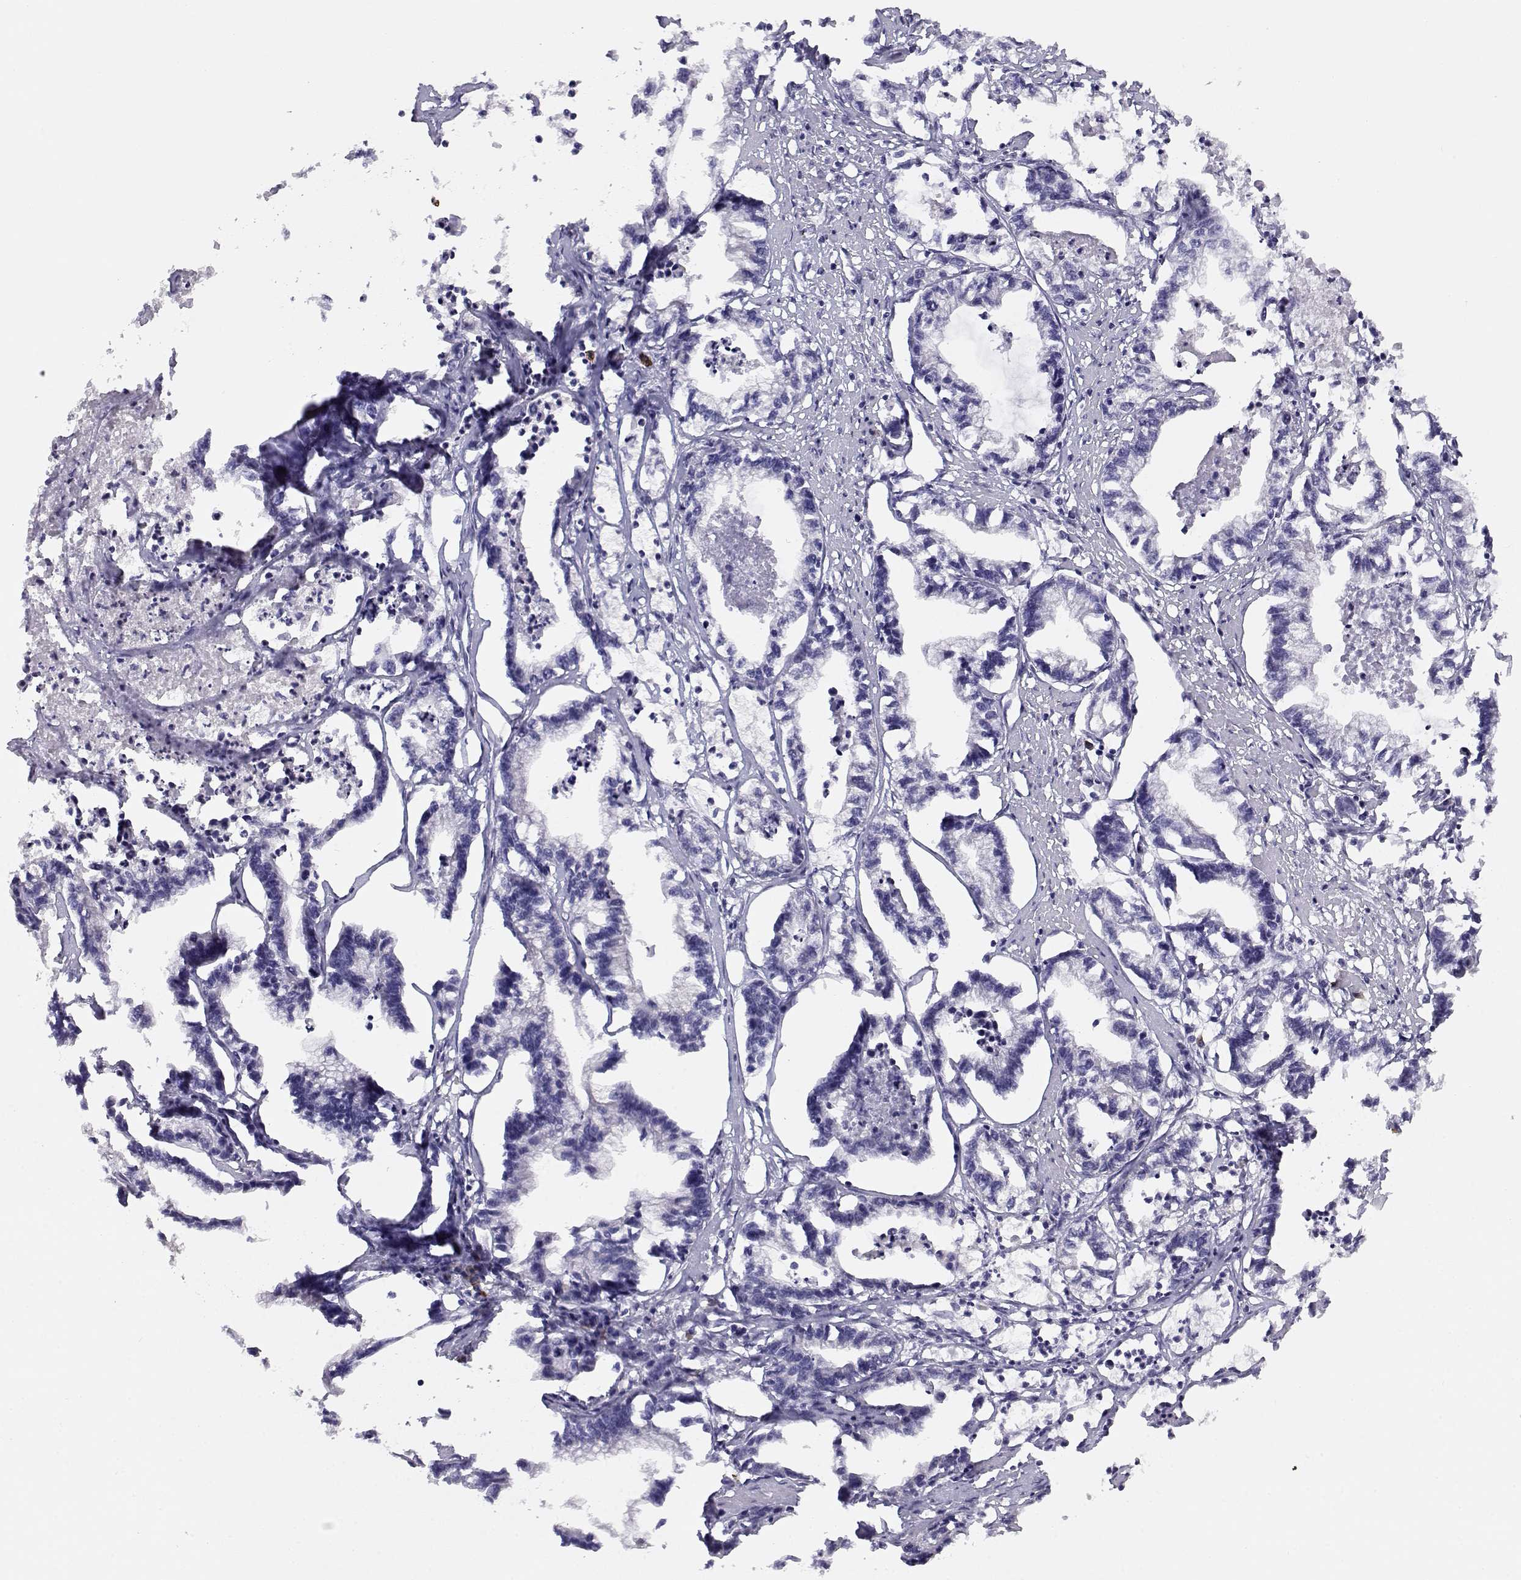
{"staining": {"intensity": "negative", "quantity": "none", "location": "none"}, "tissue": "stomach cancer", "cell_type": "Tumor cells", "image_type": "cancer", "snomed": [{"axis": "morphology", "description": "Adenocarcinoma, NOS"}, {"axis": "topography", "description": "Stomach"}], "caption": "An IHC micrograph of stomach adenocarcinoma is shown. There is no staining in tumor cells of stomach adenocarcinoma.", "gene": "CDHR1", "patient": {"sex": "male", "age": 83}}